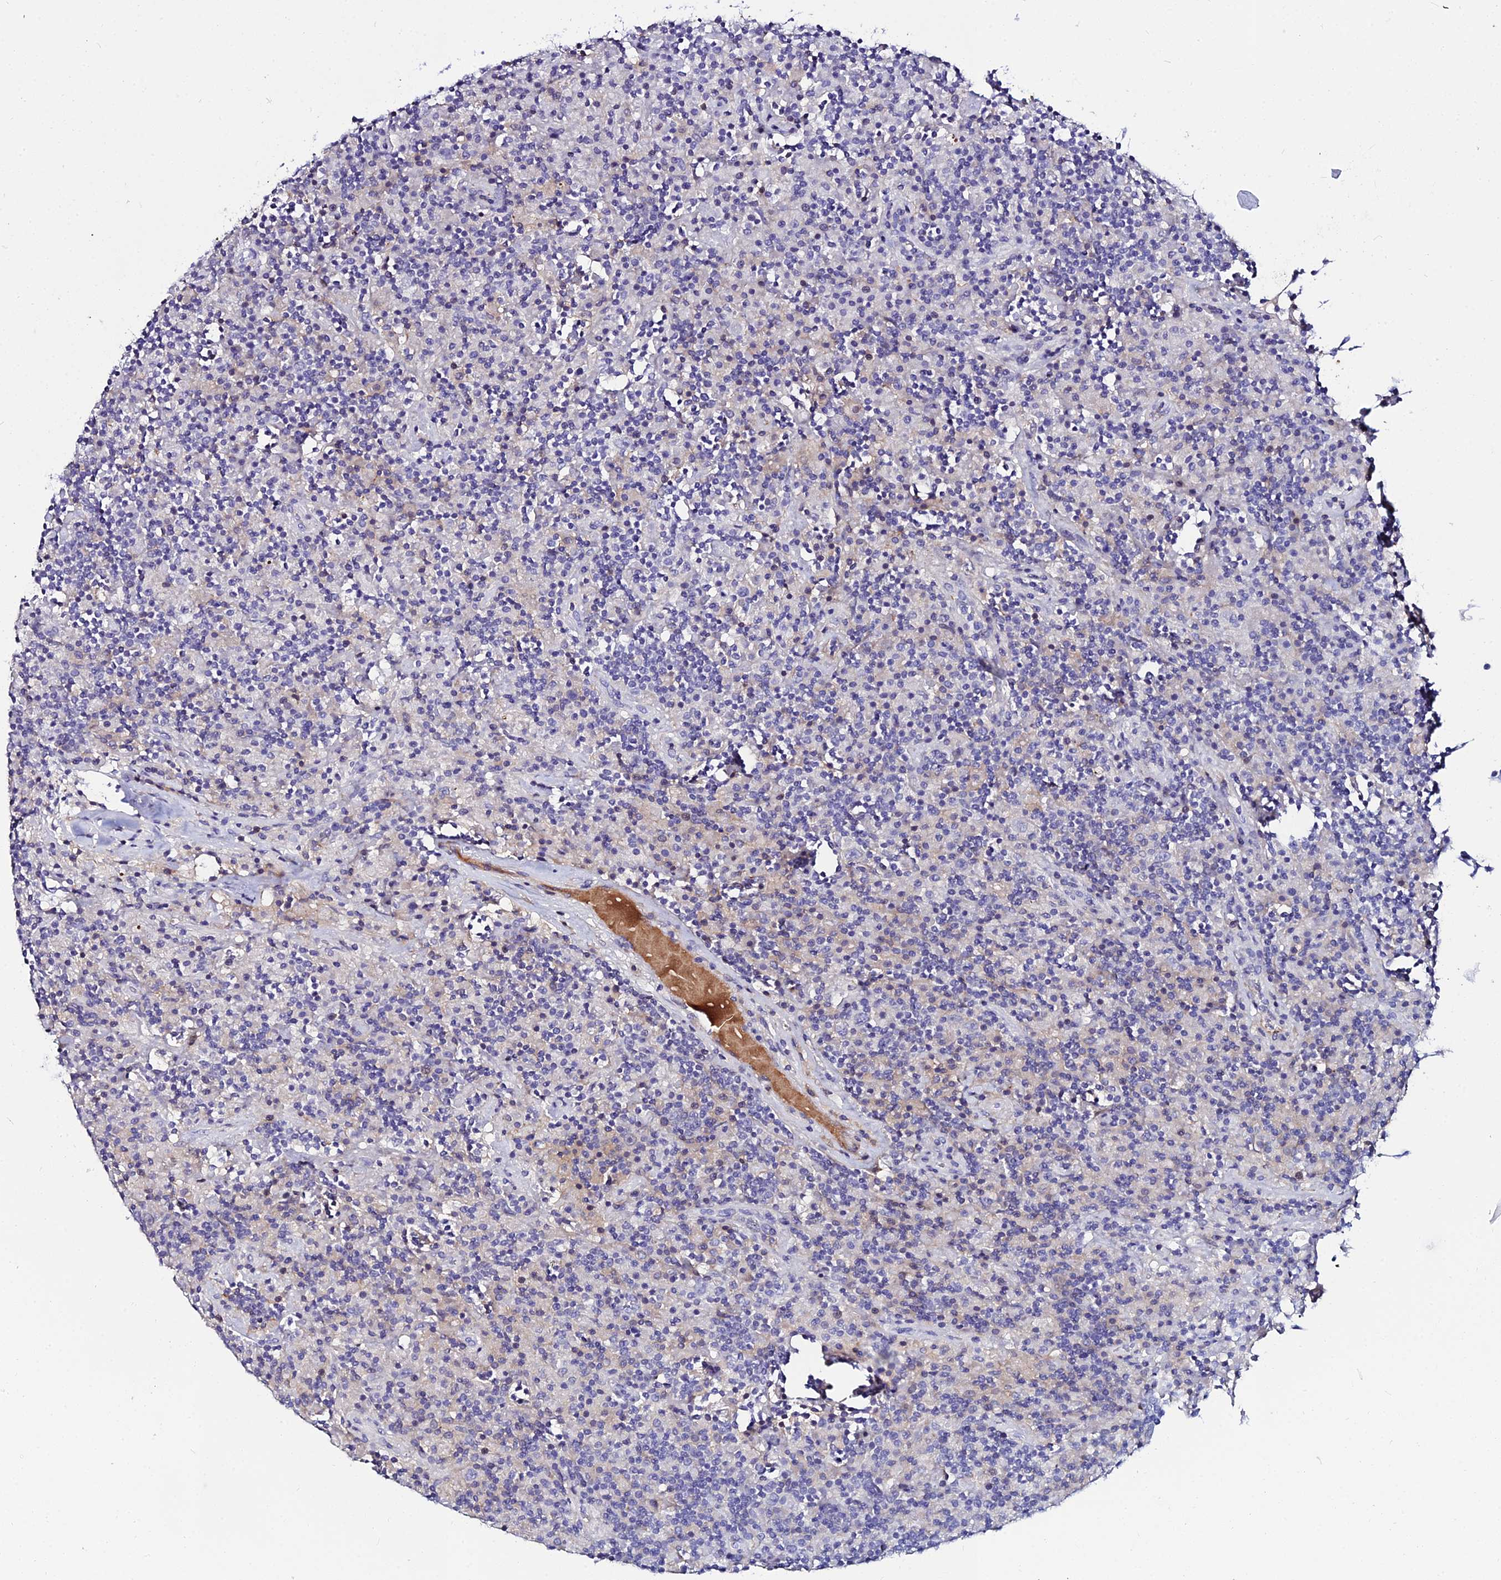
{"staining": {"intensity": "negative", "quantity": "none", "location": "none"}, "tissue": "lymphoma", "cell_type": "Tumor cells", "image_type": "cancer", "snomed": [{"axis": "morphology", "description": "Hodgkin's disease, NOS"}, {"axis": "topography", "description": "Lymph node"}], "caption": "Lymphoma stained for a protein using immunohistochemistry (IHC) shows no staining tumor cells.", "gene": "DEFB132", "patient": {"sex": "male", "age": 70}}